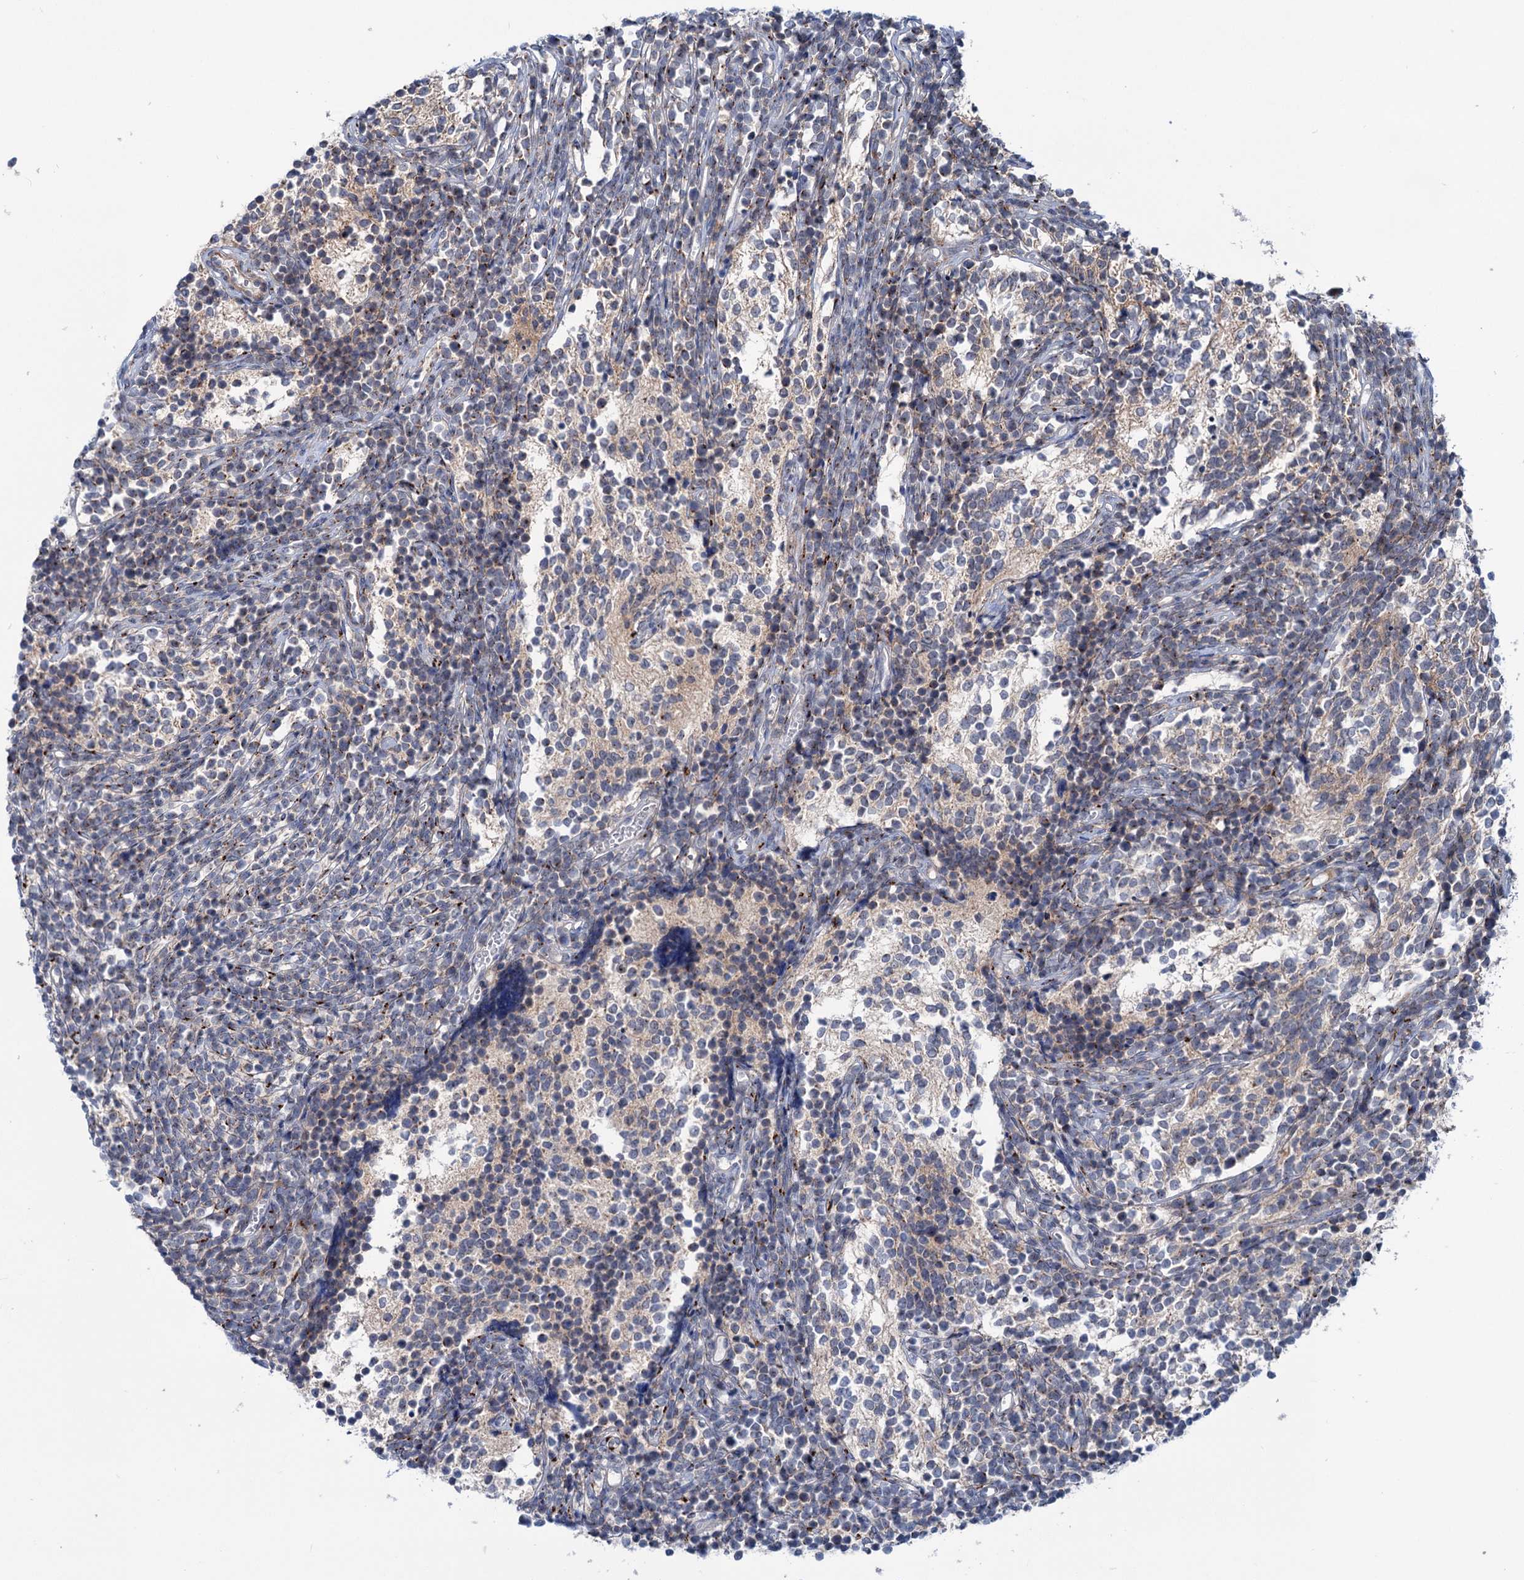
{"staining": {"intensity": "negative", "quantity": "none", "location": "none"}, "tissue": "glioma", "cell_type": "Tumor cells", "image_type": "cancer", "snomed": [{"axis": "morphology", "description": "Glioma, malignant, Low grade"}, {"axis": "topography", "description": "Brain"}], "caption": "A photomicrograph of human glioma is negative for staining in tumor cells.", "gene": "ELP4", "patient": {"sex": "female", "age": 1}}